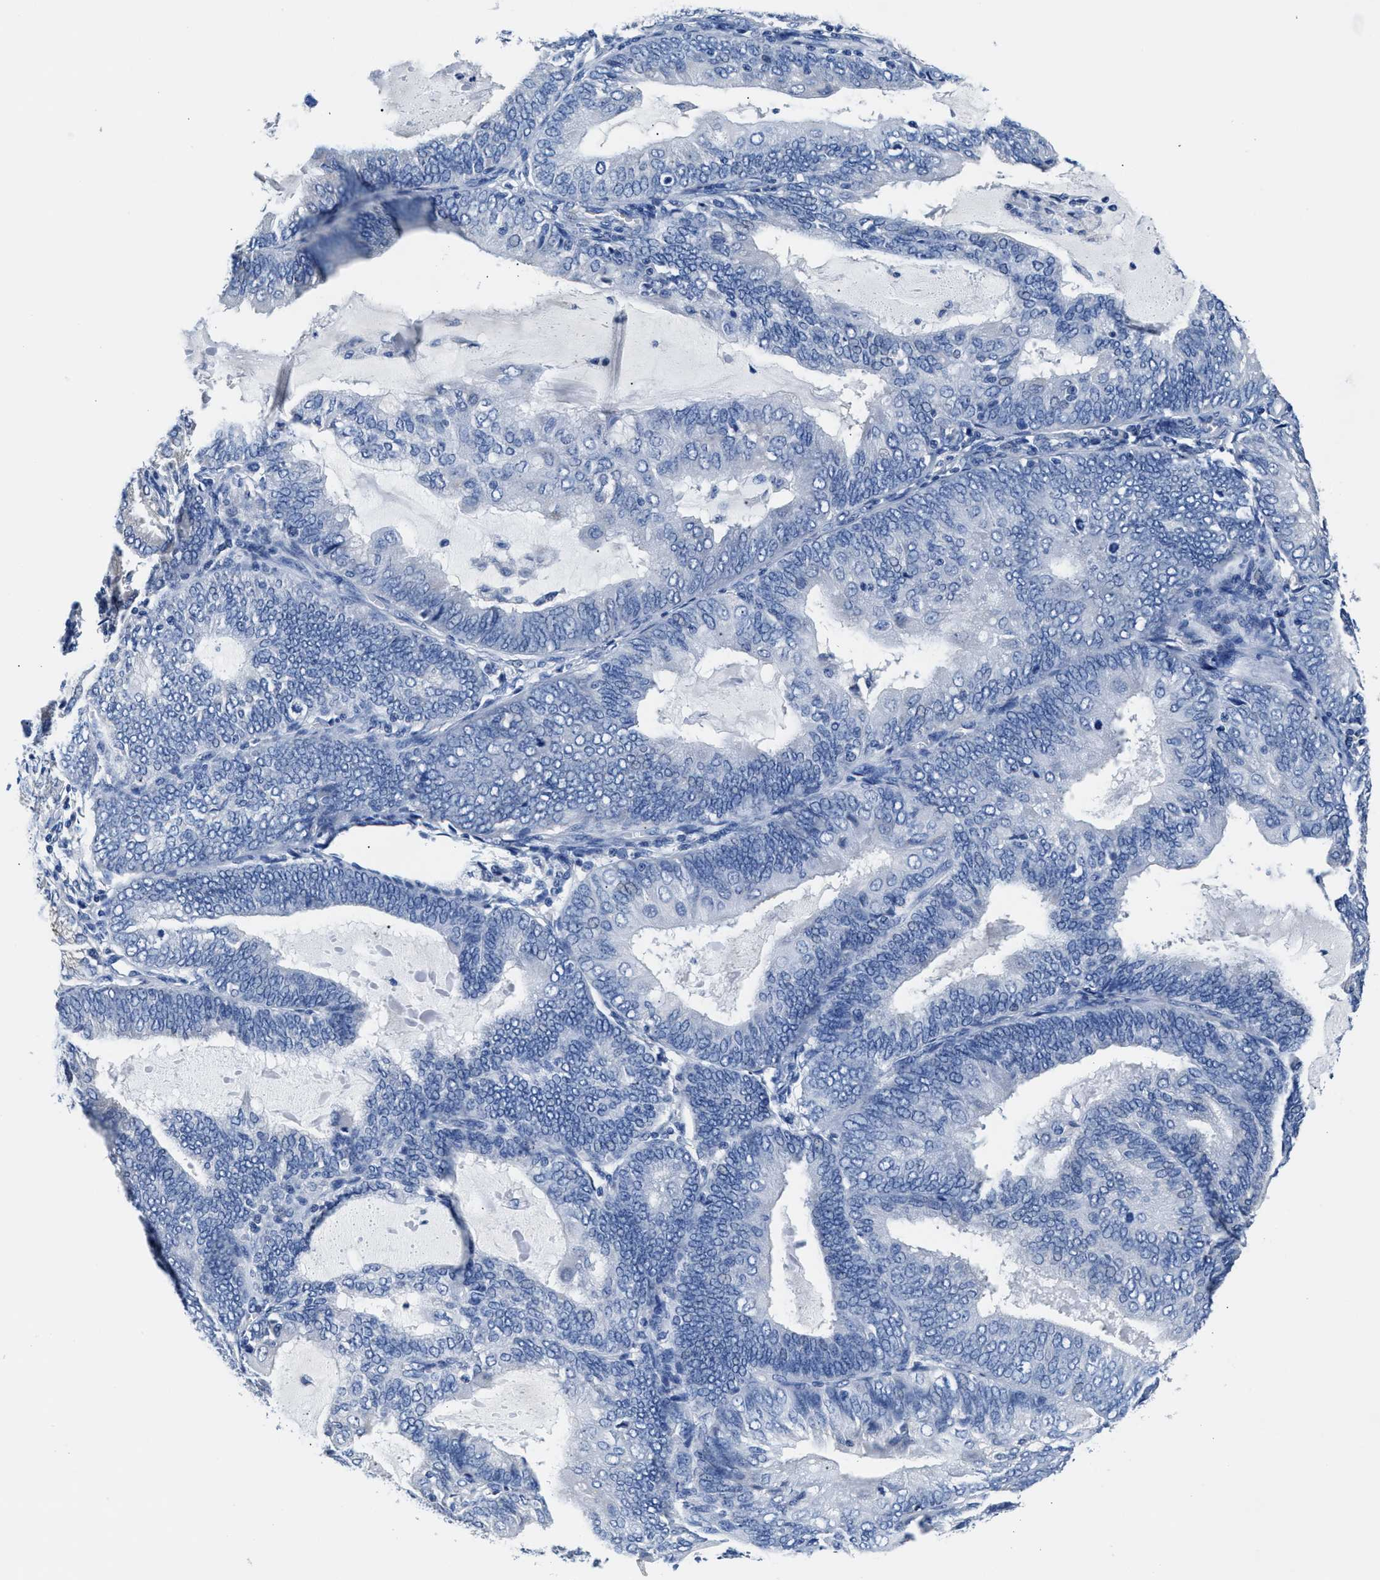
{"staining": {"intensity": "negative", "quantity": "none", "location": "none"}, "tissue": "endometrial cancer", "cell_type": "Tumor cells", "image_type": "cancer", "snomed": [{"axis": "morphology", "description": "Adenocarcinoma, NOS"}, {"axis": "topography", "description": "Endometrium"}], "caption": "Protein analysis of endometrial adenocarcinoma demonstrates no significant staining in tumor cells.", "gene": "GSTM1", "patient": {"sex": "female", "age": 81}}